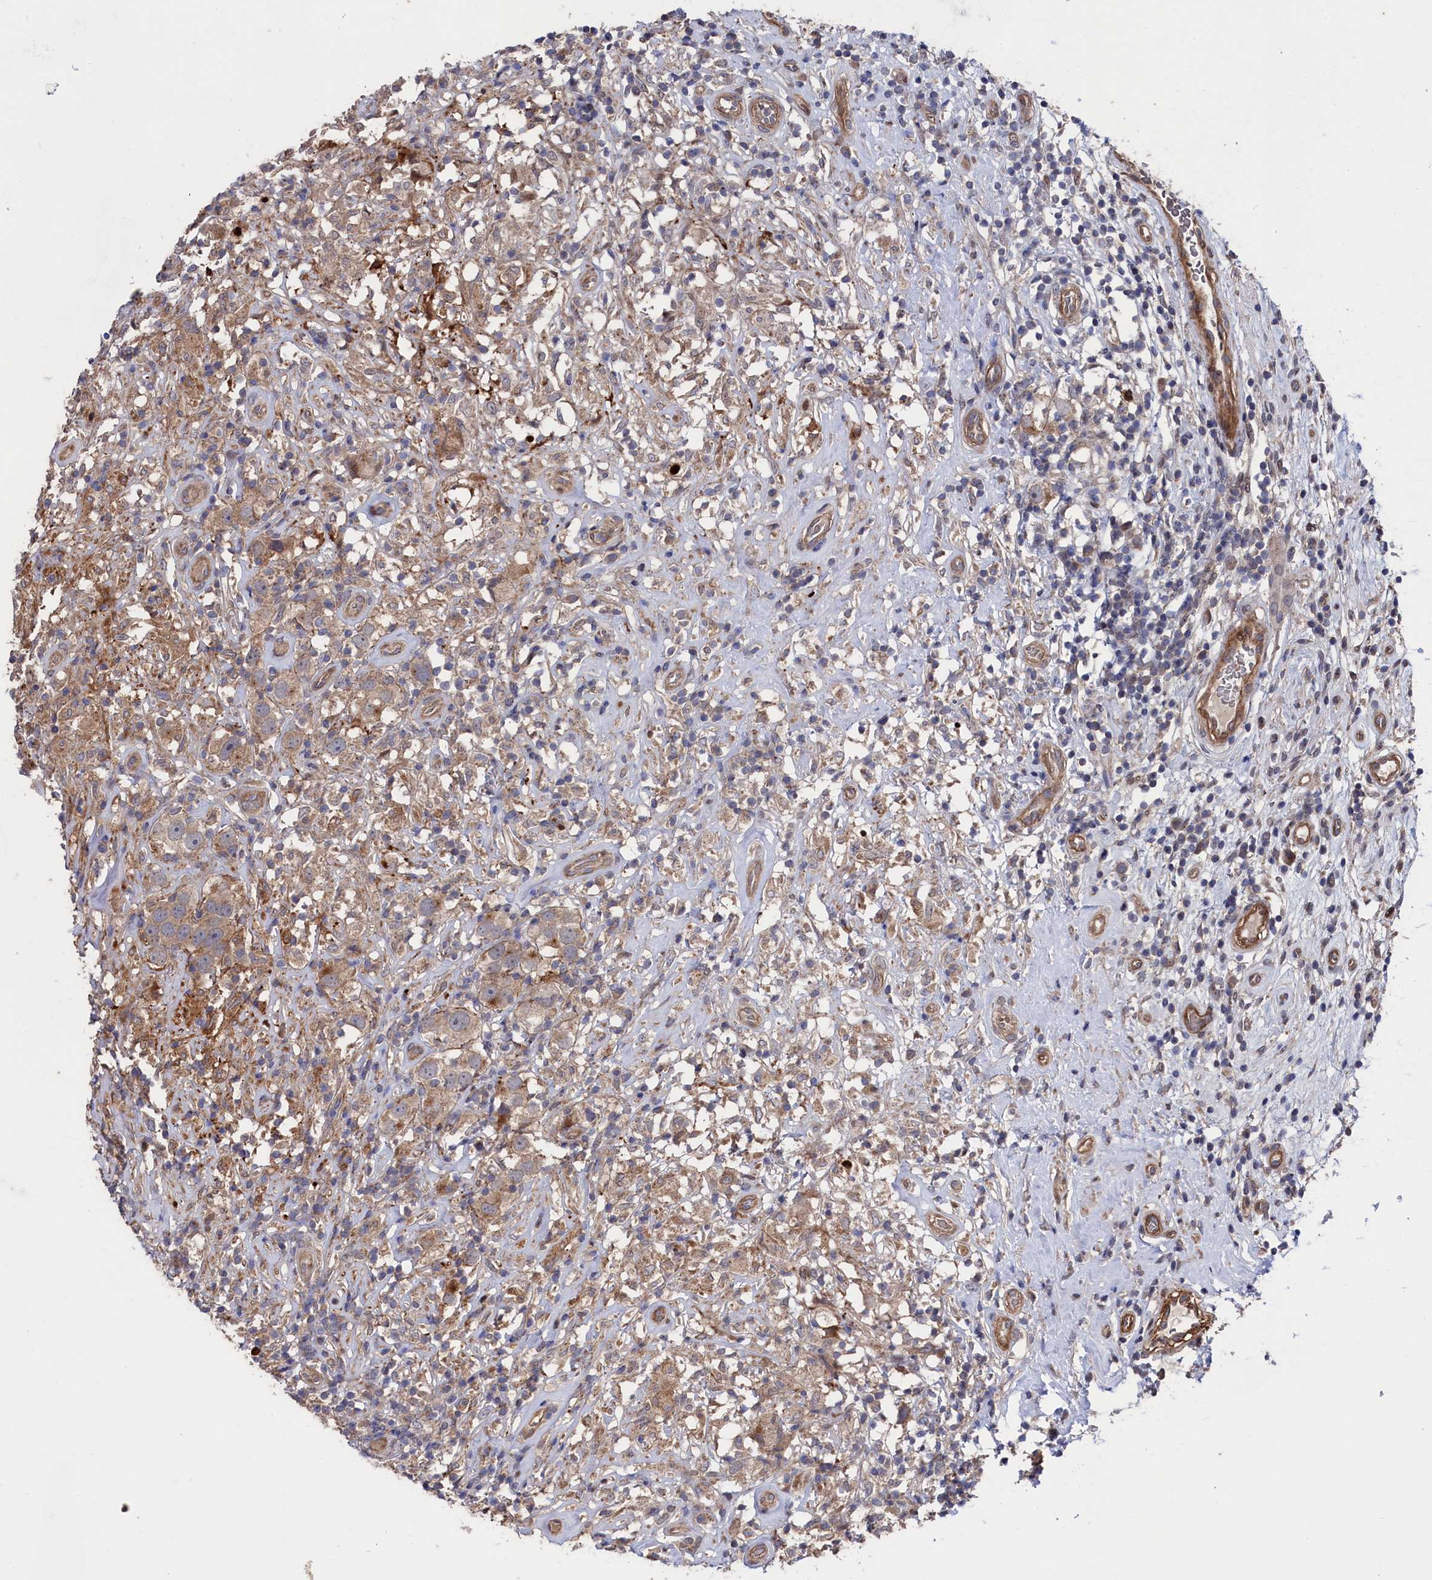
{"staining": {"intensity": "moderate", "quantity": "25%-75%", "location": "cytoplasmic/membranous"}, "tissue": "testis cancer", "cell_type": "Tumor cells", "image_type": "cancer", "snomed": [{"axis": "morphology", "description": "Seminoma, NOS"}, {"axis": "topography", "description": "Testis"}], "caption": "Immunohistochemical staining of seminoma (testis) reveals medium levels of moderate cytoplasmic/membranous positivity in approximately 25%-75% of tumor cells.", "gene": "ZNF891", "patient": {"sex": "male", "age": 49}}